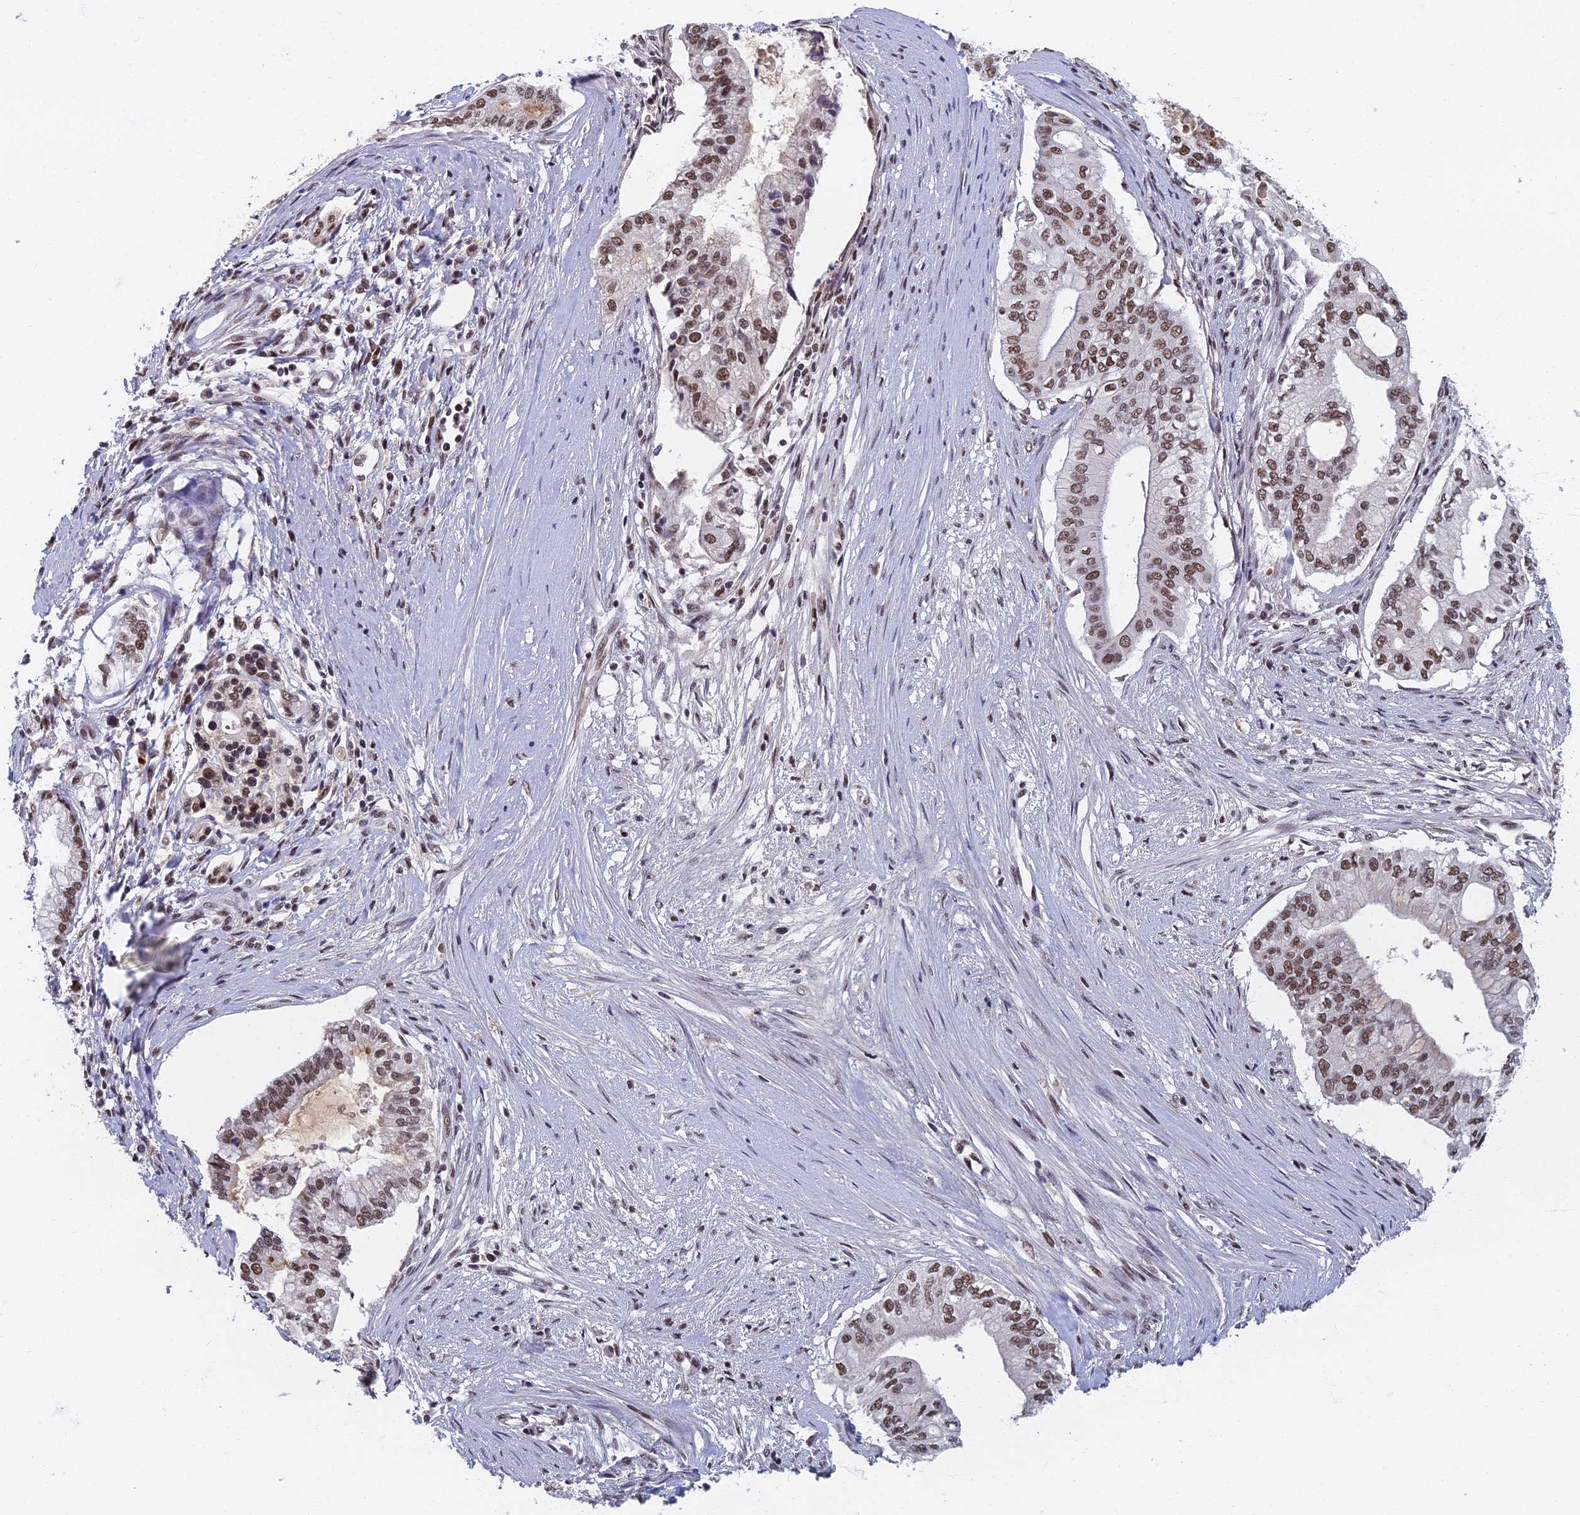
{"staining": {"intensity": "moderate", "quantity": ">75%", "location": "nuclear"}, "tissue": "pancreatic cancer", "cell_type": "Tumor cells", "image_type": "cancer", "snomed": [{"axis": "morphology", "description": "Adenocarcinoma, NOS"}, {"axis": "topography", "description": "Pancreas"}], "caption": "Pancreatic adenocarcinoma stained with immunohistochemistry (IHC) demonstrates moderate nuclear expression in about >75% of tumor cells.", "gene": "TAF13", "patient": {"sex": "male", "age": 46}}